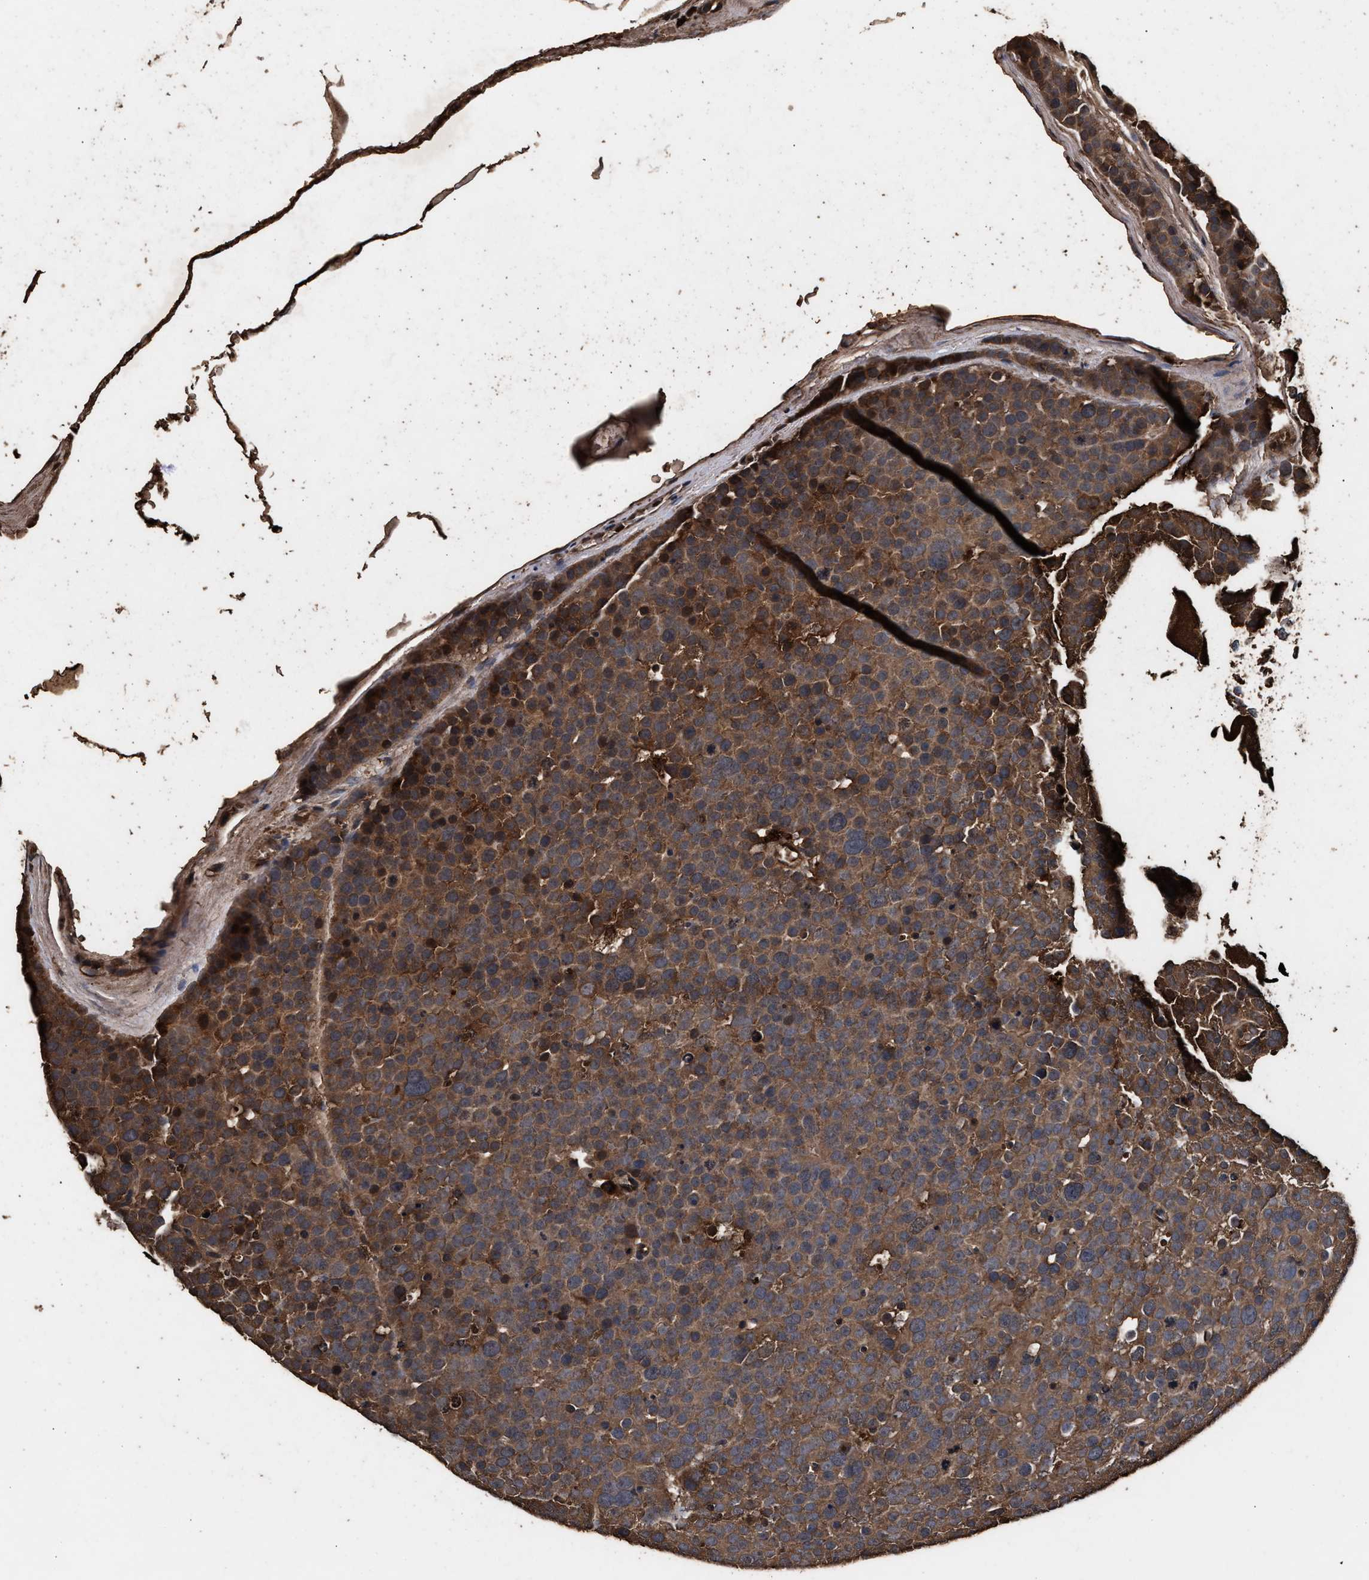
{"staining": {"intensity": "moderate", "quantity": ">75%", "location": "cytoplasmic/membranous"}, "tissue": "testis cancer", "cell_type": "Tumor cells", "image_type": "cancer", "snomed": [{"axis": "morphology", "description": "Seminoma, NOS"}, {"axis": "topography", "description": "Testis"}], "caption": "Testis seminoma was stained to show a protein in brown. There is medium levels of moderate cytoplasmic/membranous expression in about >75% of tumor cells.", "gene": "KYAT1", "patient": {"sex": "male", "age": 71}}